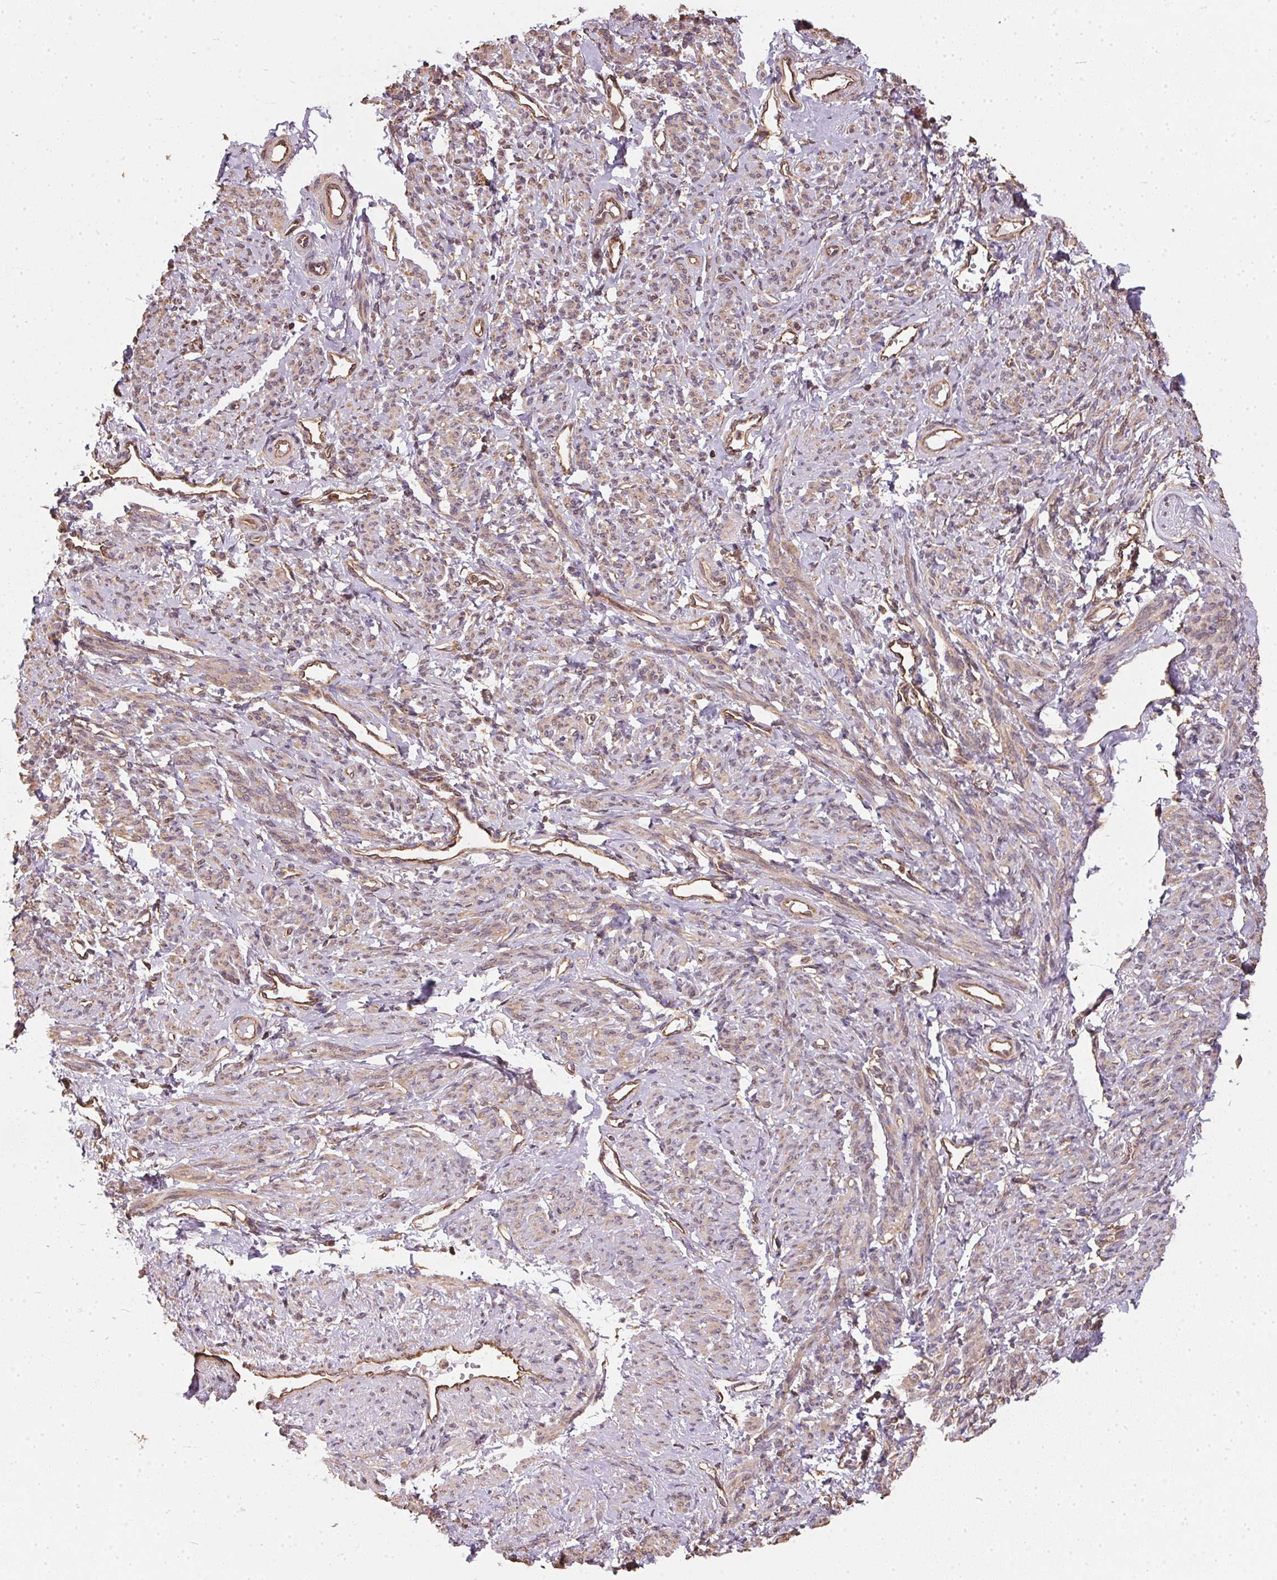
{"staining": {"intensity": "weak", "quantity": ">75%", "location": "cytoplasmic/membranous,nuclear"}, "tissue": "smooth muscle", "cell_type": "Smooth muscle cells", "image_type": "normal", "snomed": [{"axis": "morphology", "description": "Normal tissue, NOS"}, {"axis": "topography", "description": "Smooth muscle"}], "caption": "Weak cytoplasmic/membranous,nuclear positivity is seen in about >75% of smooth muscle cells in benign smooth muscle.", "gene": "EIF2S1", "patient": {"sex": "female", "age": 65}}